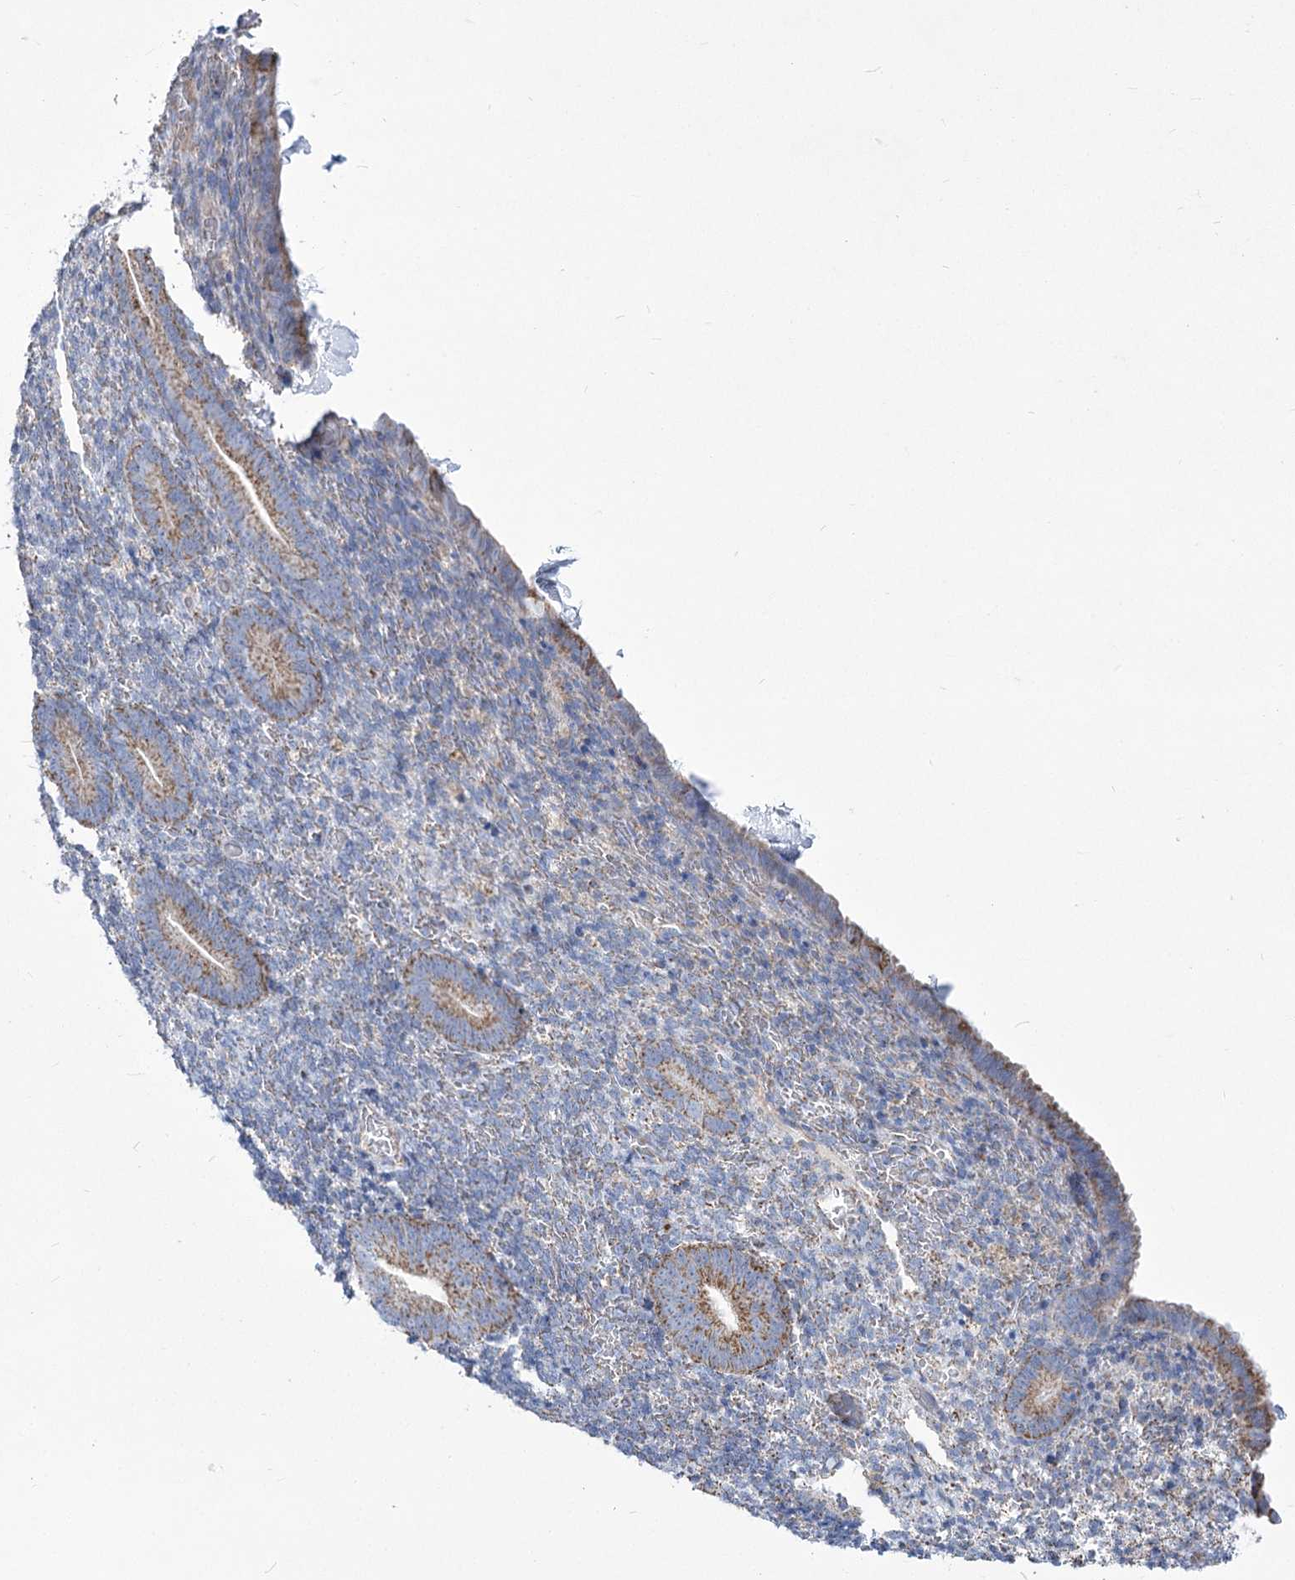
{"staining": {"intensity": "negative", "quantity": "none", "location": "none"}, "tissue": "endometrium", "cell_type": "Cells in endometrial stroma", "image_type": "normal", "snomed": [{"axis": "morphology", "description": "Normal tissue, NOS"}, {"axis": "topography", "description": "Endometrium"}], "caption": "Immunohistochemistry (IHC) photomicrograph of benign endometrium stained for a protein (brown), which displays no staining in cells in endometrial stroma. The staining is performed using DAB brown chromogen with nuclei counter-stained in using hematoxylin.", "gene": "PDHB", "patient": {"sex": "female", "age": 51}}